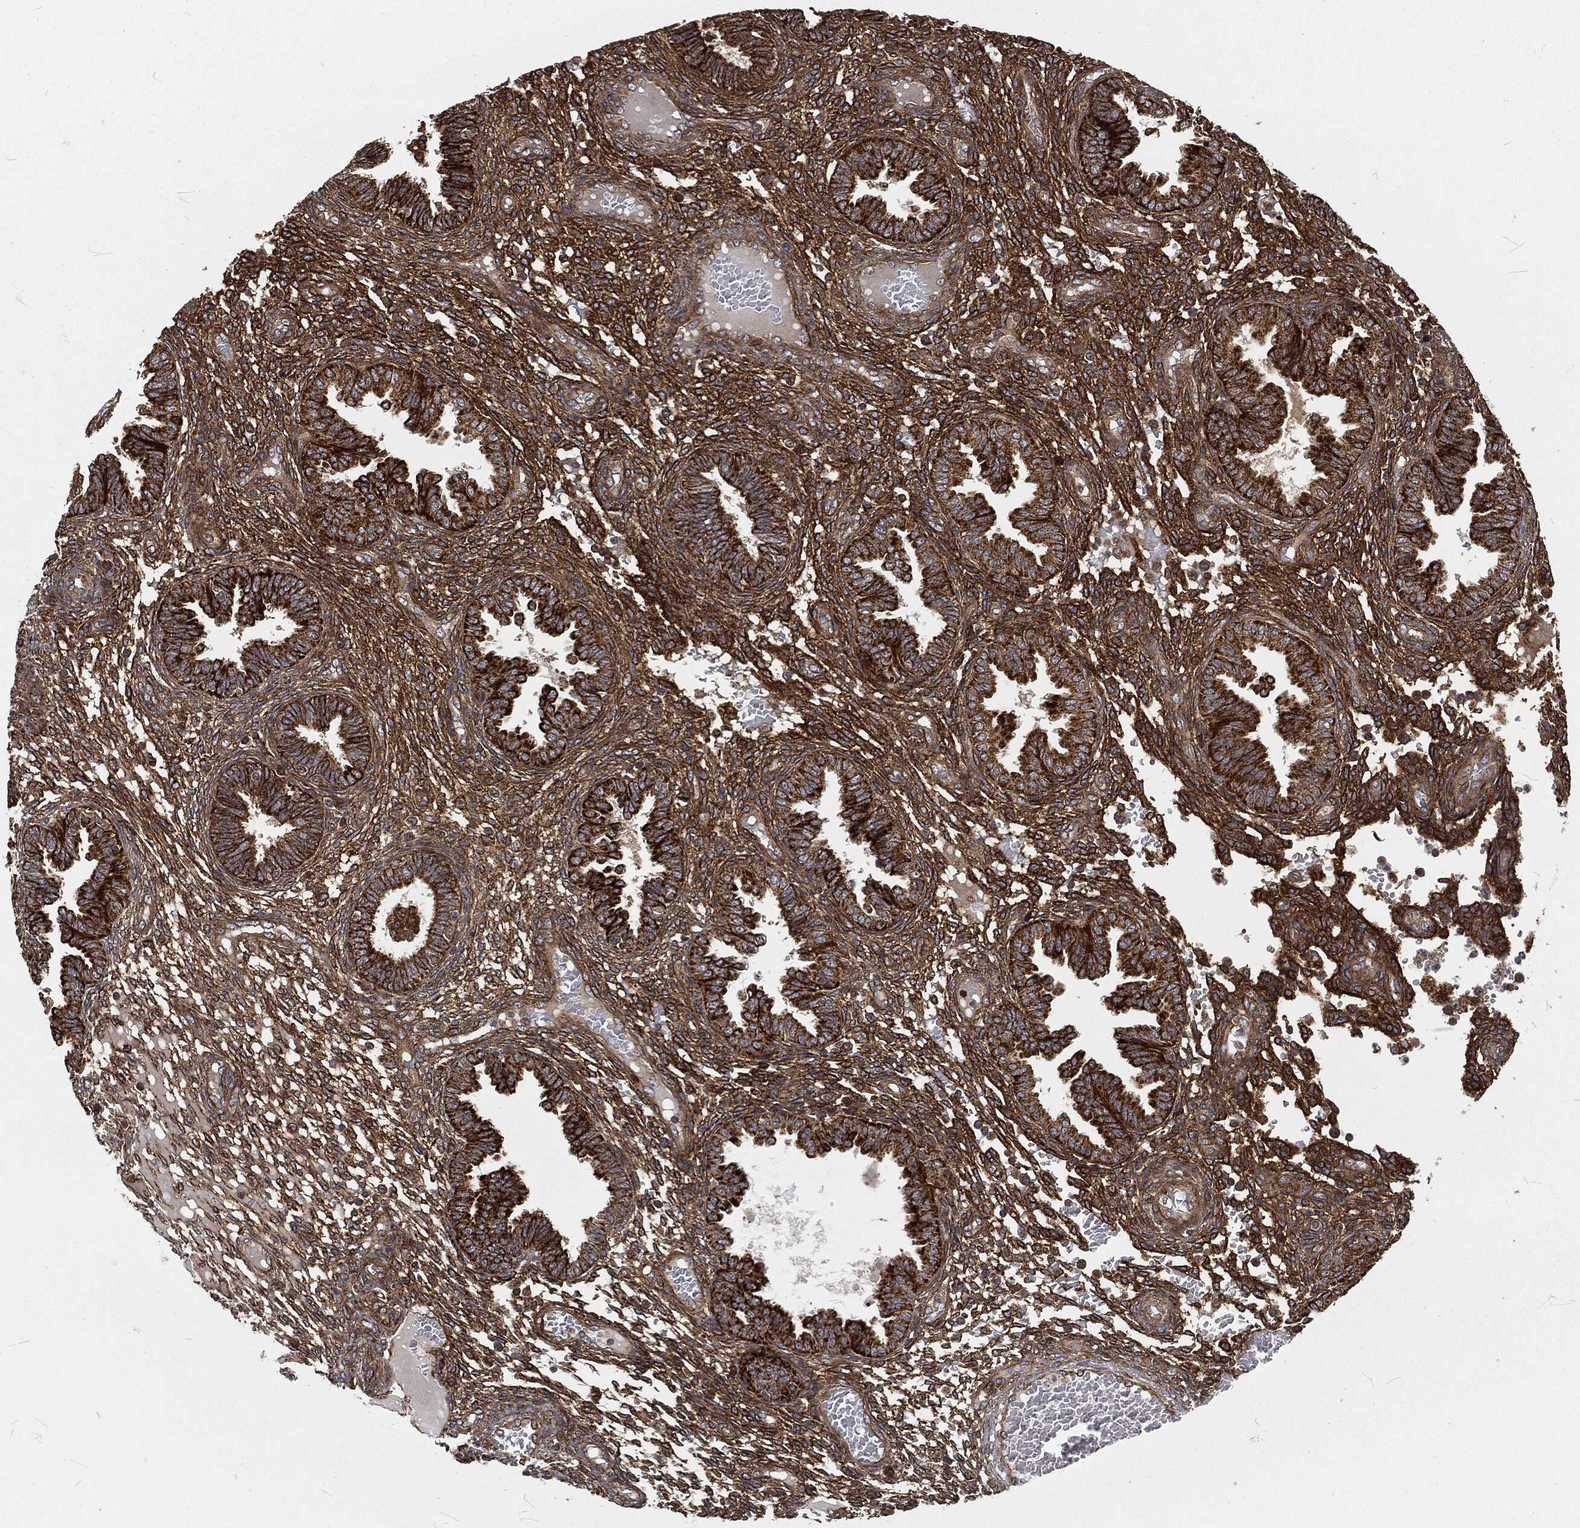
{"staining": {"intensity": "strong", "quantity": "25%-75%", "location": "cytoplasmic/membranous"}, "tissue": "endometrium", "cell_type": "Cells in endometrial stroma", "image_type": "normal", "snomed": [{"axis": "morphology", "description": "Normal tissue, NOS"}, {"axis": "topography", "description": "Endometrium"}], "caption": "The immunohistochemical stain highlights strong cytoplasmic/membranous positivity in cells in endometrial stroma of normal endometrium. (Brightfield microscopy of DAB IHC at high magnification).", "gene": "RFTN1", "patient": {"sex": "female", "age": 42}}